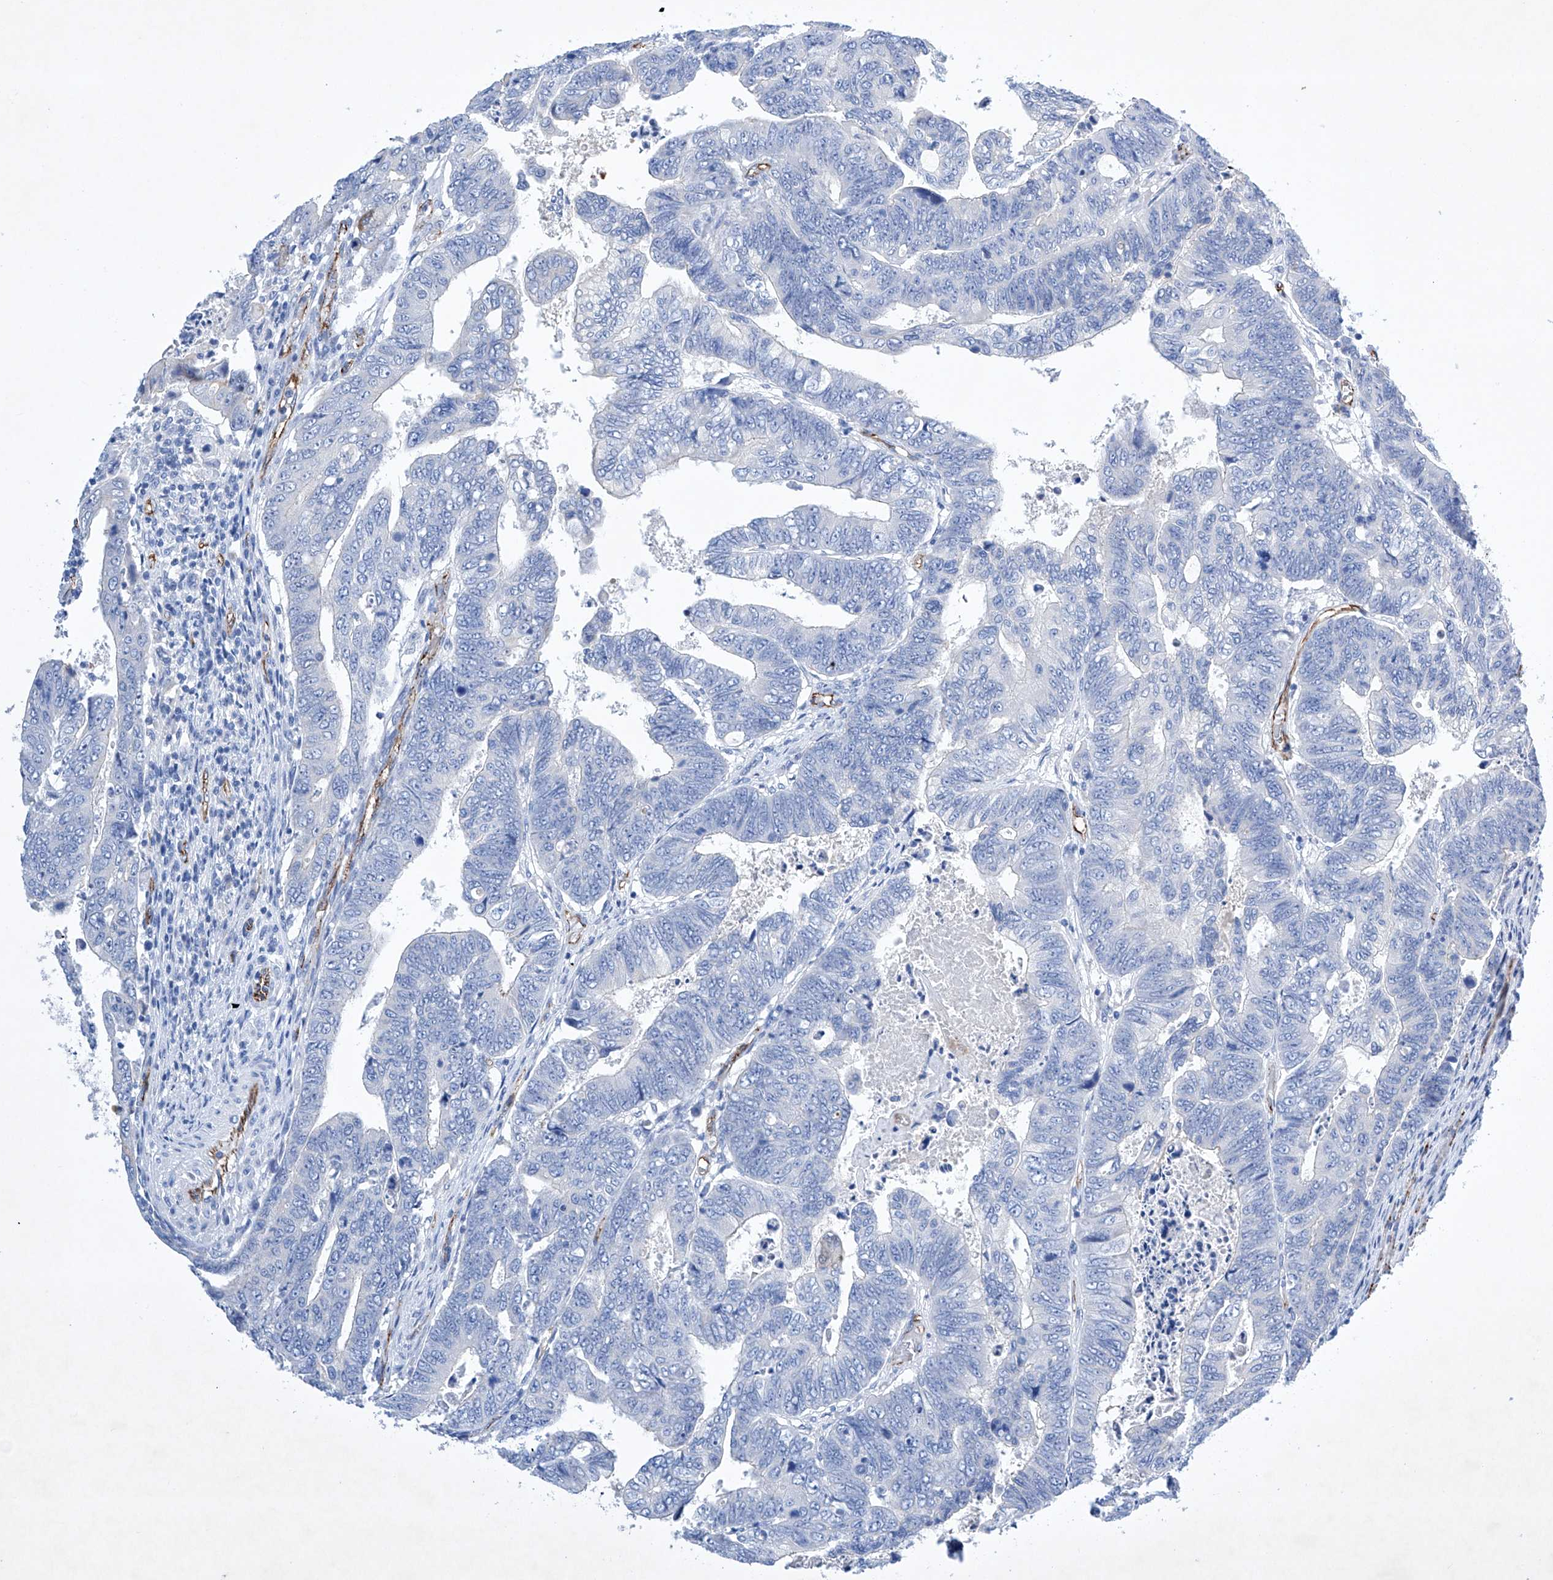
{"staining": {"intensity": "negative", "quantity": "none", "location": "none"}, "tissue": "colorectal cancer", "cell_type": "Tumor cells", "image_type": "cancer", "snomed": [{"axis": "morphology", "description": "Normal tissue, NOS"}, {"axis": "morphology", "description": "Adenocarcinoma, NOS"}, {"axis": "topography", "description": "Rectum"}], "caption": "A photomicrograph of colorectal cancer (adenocarcinoma) stained for a protein displays no brown staining in tumor cells.", "gene": "ETV7", "patient": {"sex": "female", "age": 65}}